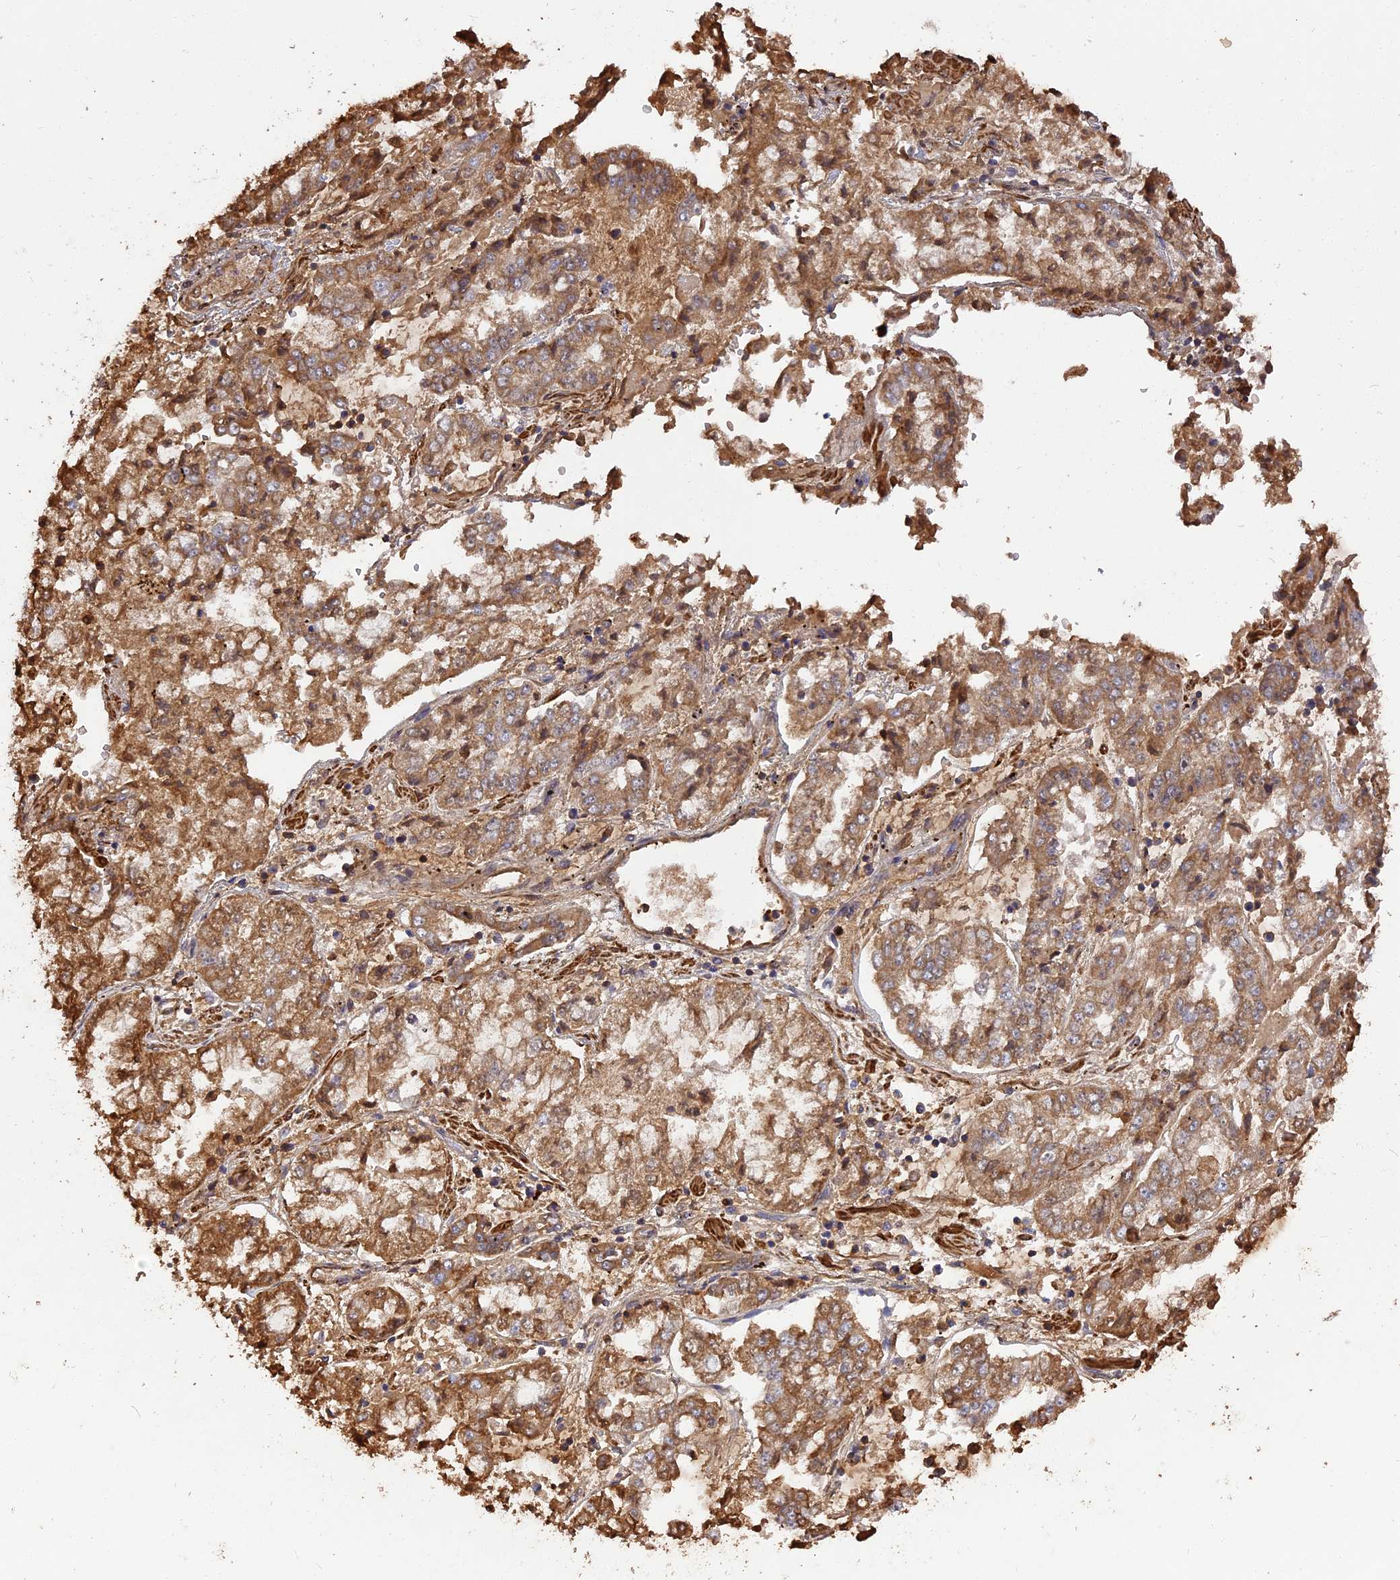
{"staining": {"intensity": "moderate", "quantity": ">75%", "location": "cytoplasmic/membranous"}, "tissue": "stomach cancer", "cell_type": "Tumor cells", "image_type": "cancer", "snomed": [{"axis": "morphology", "description": "Adenocarcinoma, NOS"}, {"axis": "topography", "description": "Stomach"}], "caption": "Immunohistochemical staining of human stomach cancer reveals medium levels of moderate cytoplasmic/membranous protein staining in about >75% of tumor cells.", "gene": "ERMAP", "patient": {"sex": "male", "age": 76}}